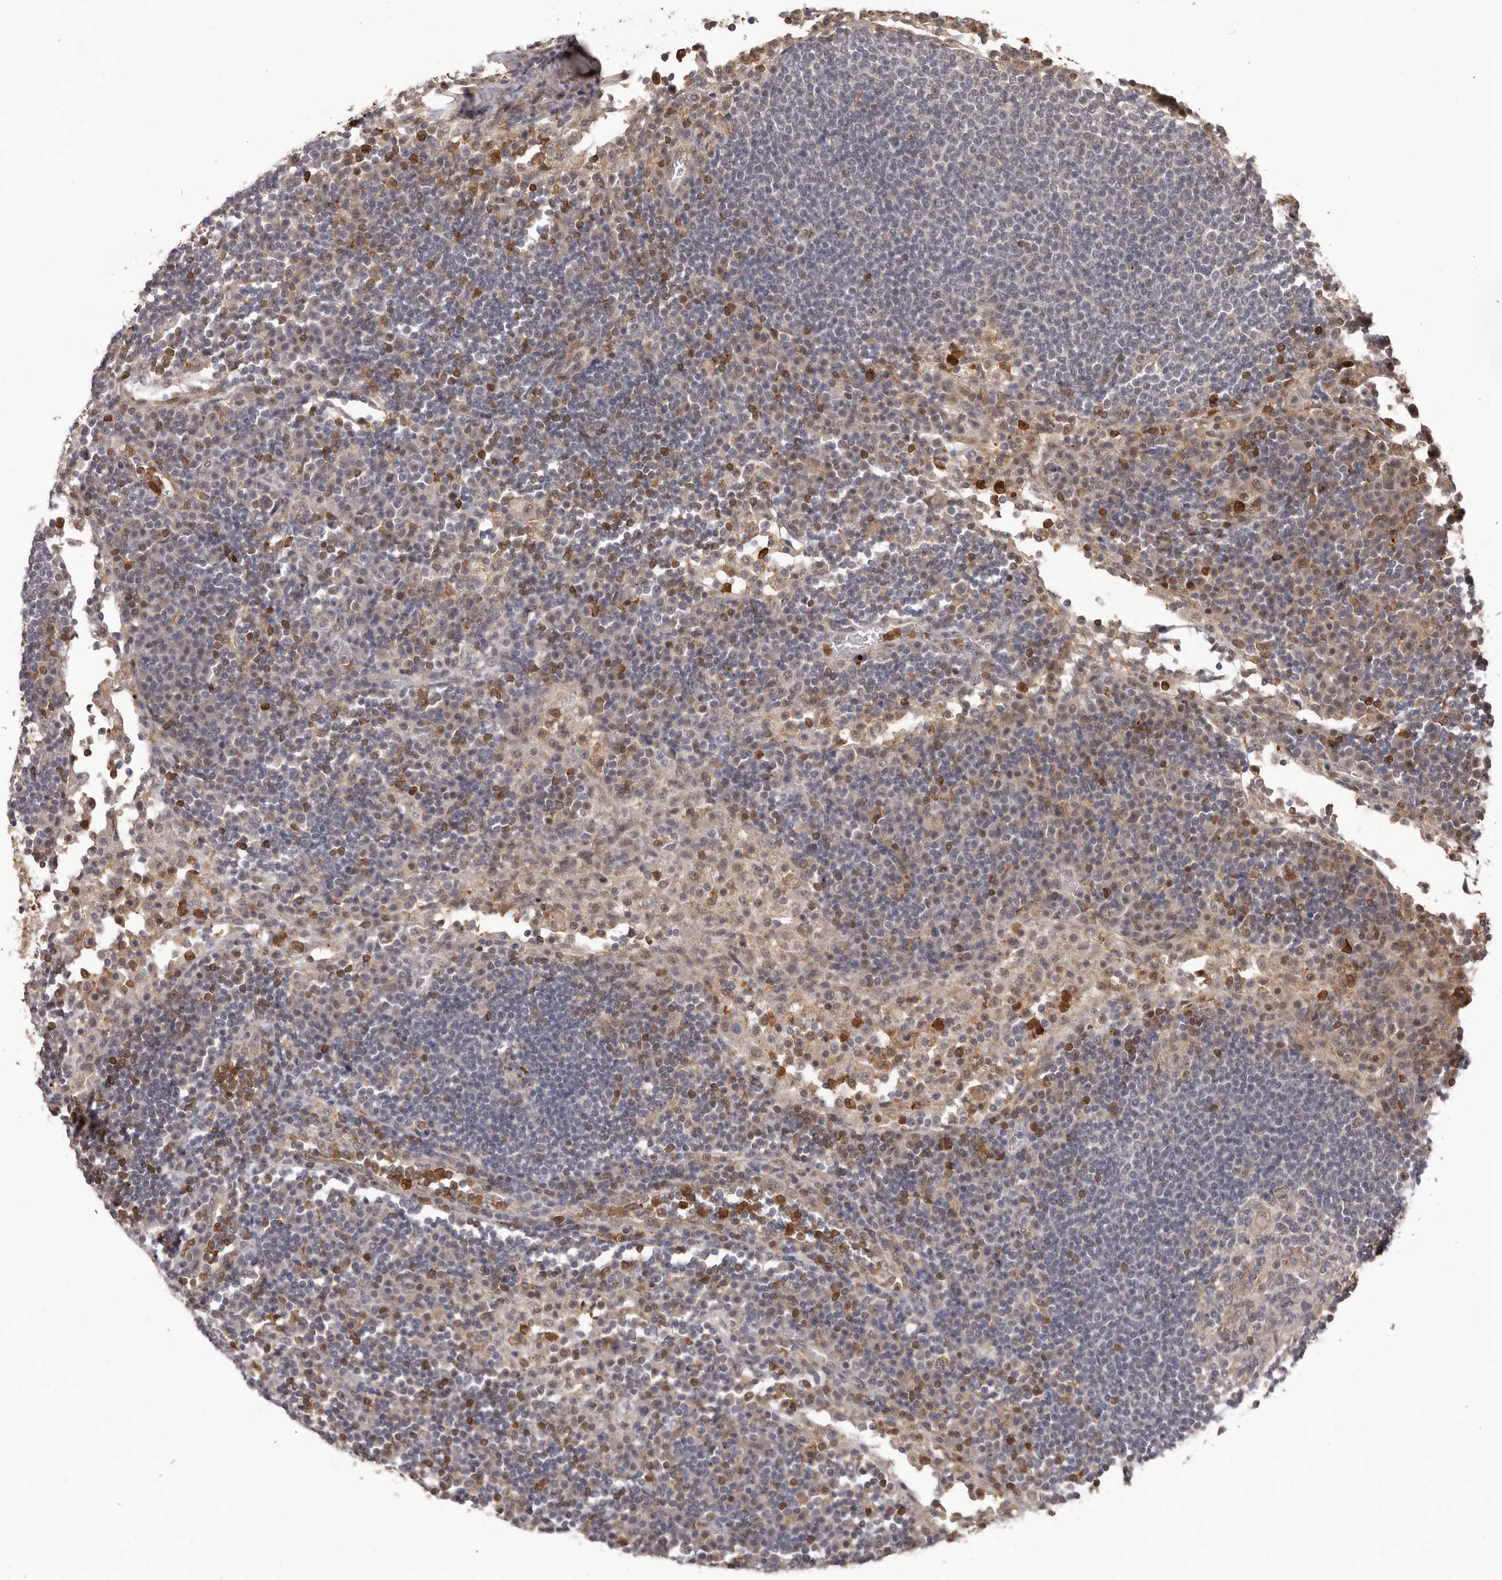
{"staining": {"intensity": "negative", "quantity": "none", "location": "none"}, "tissue": "lymph node", "cell_type": "Germinal center cells", "image_type": "normal", "snomed": [{"axis": "morphology", "description": "Normal tissue, NOS"}, {"axis": "topography", "description": "Lymph node"}], "caption": "Immunohistochemical staining of benign lymph node demonstrates no significant staining in germinal center cells.", "gene": "PRR12", "patient": {"sex": "female", "age": 53}}